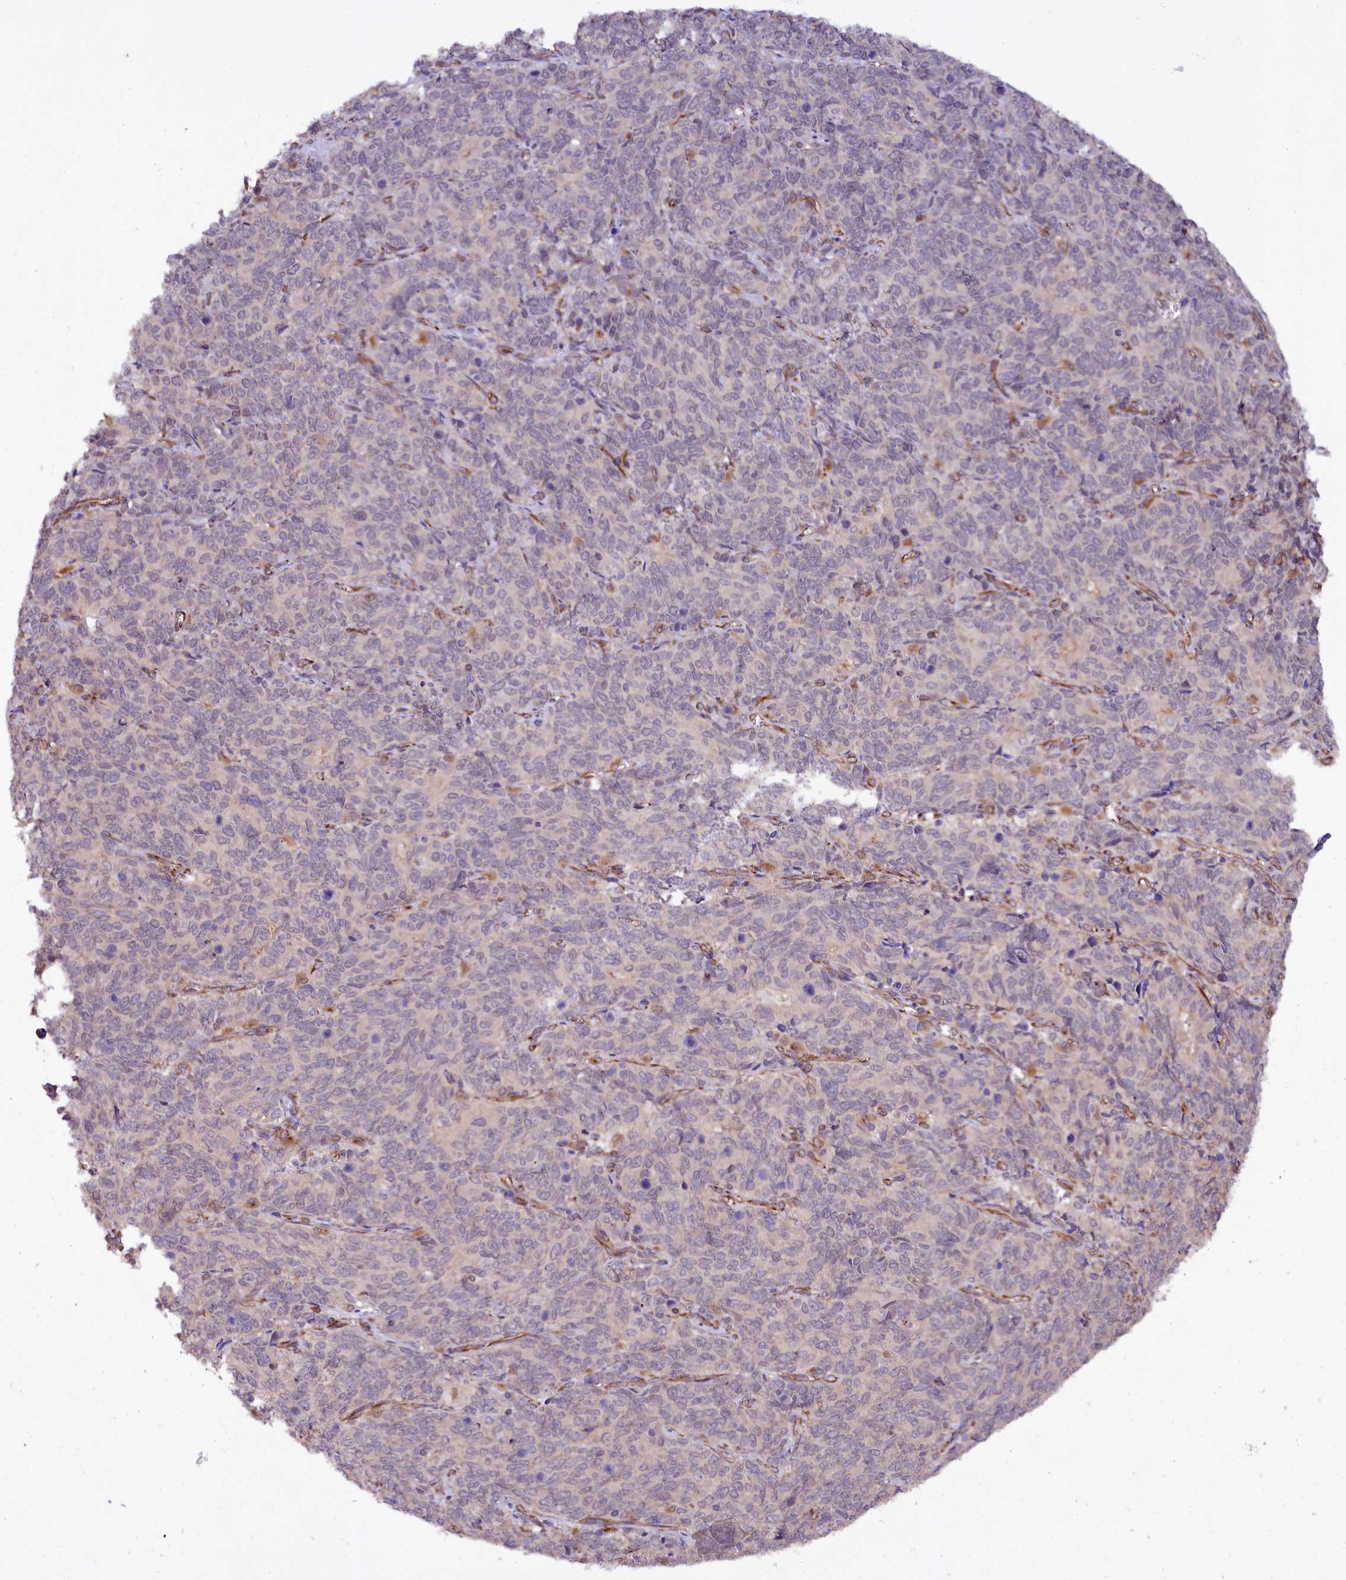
{"staining": {"intensity": "negative", "quantity": "none", "location": "none"}, "tissue": "cervical cancer", "cell_type": "Tumor cells", "image_type": "cancer", "snomed": [{"axis": "morphology", "description": "Squamous cell carcinoma, NOS"}, {"axis": "topography", "description": "Cervix"}], "caption": "Histopathology image shows no significant protein positivity in tumor cells of squamous cell carcinoma (cervical).", "gene": "TTC12", "patient": {"sex": "female", "age": 60}}